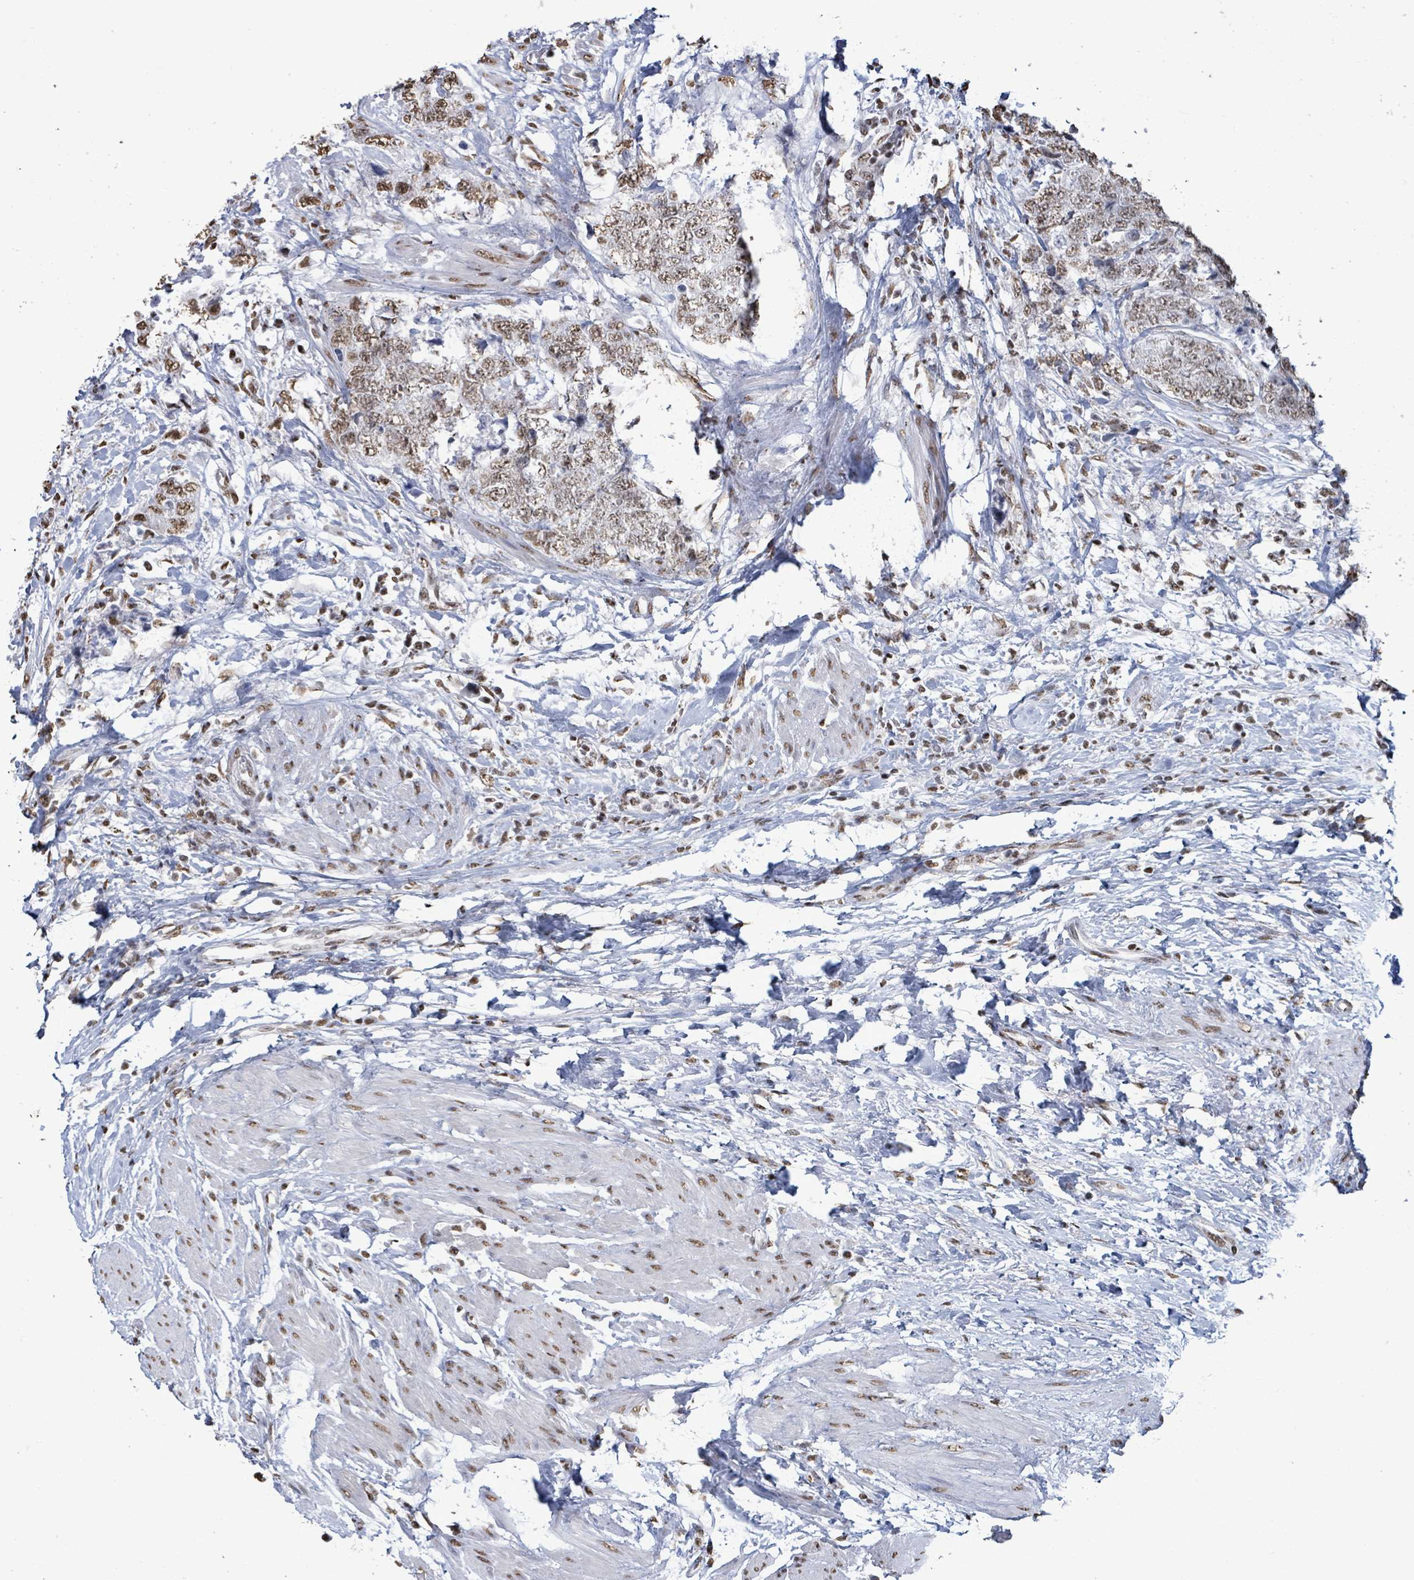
{"staining": {"intensity": "weak", "quantity": ">75%", "location": "nuclear"}, "tissue": "urothelial cancer", "cell_type": "Tumor cells", "image_type": "cancer", "snomed": [{"axis": "morphology", "description": "Urothelial carcinoma, High grade"}, {"axis": "topography", "description": "Urinary bladder"}], "caption": "Protein expression by immunohistochemistry (IHC) demonstrates weak nuclear expression in approximately >75% of tumor cells in urothelial cancer.", "gene": "SAMD14", "patient": {"sex": "female", "age": 78}}